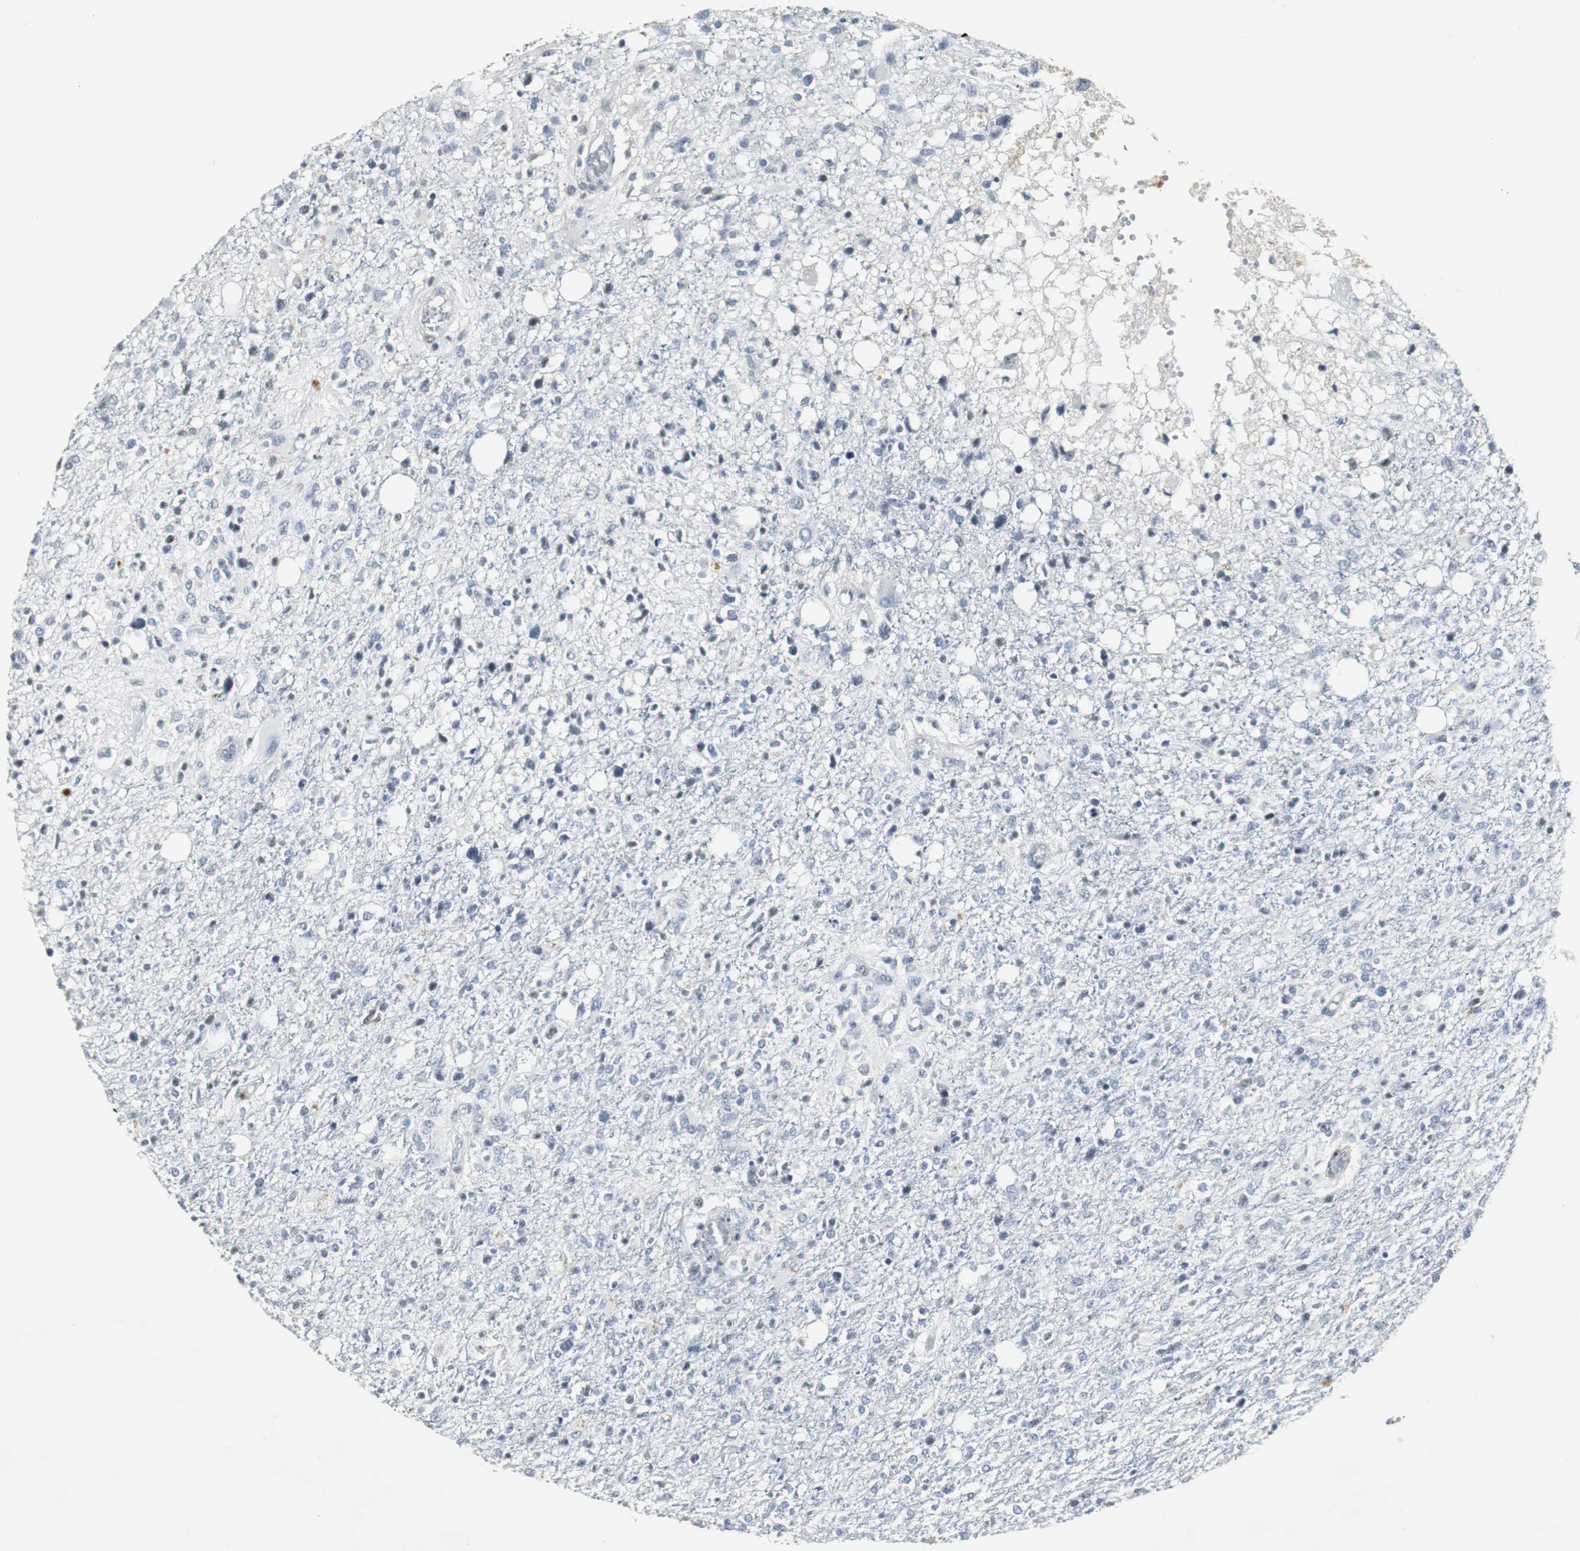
{"staining": {"intensity": "negative", "quantity": "none", "location": "none"}, "tissue": "glioma", "cell_type": "Tumor cells", "image_type": "cancer", "snomed": [{"axis": "morphology", "description": "Glioma, malignant, High grade"}, {"axis": "topography", "description": "Cerebral cortex"}], "caption": "A micrograph of malignant glioma (high-grade) stained for a protein exhibits no brown staining in tumor cells. The staining was performed using DAB to visualize the protein expression in brown, while the nuclei were stained in blue with hematoxylin (Magnification: 20x).", "gene": "ELK1", "patient": {"sex": "male", "age": 76}}